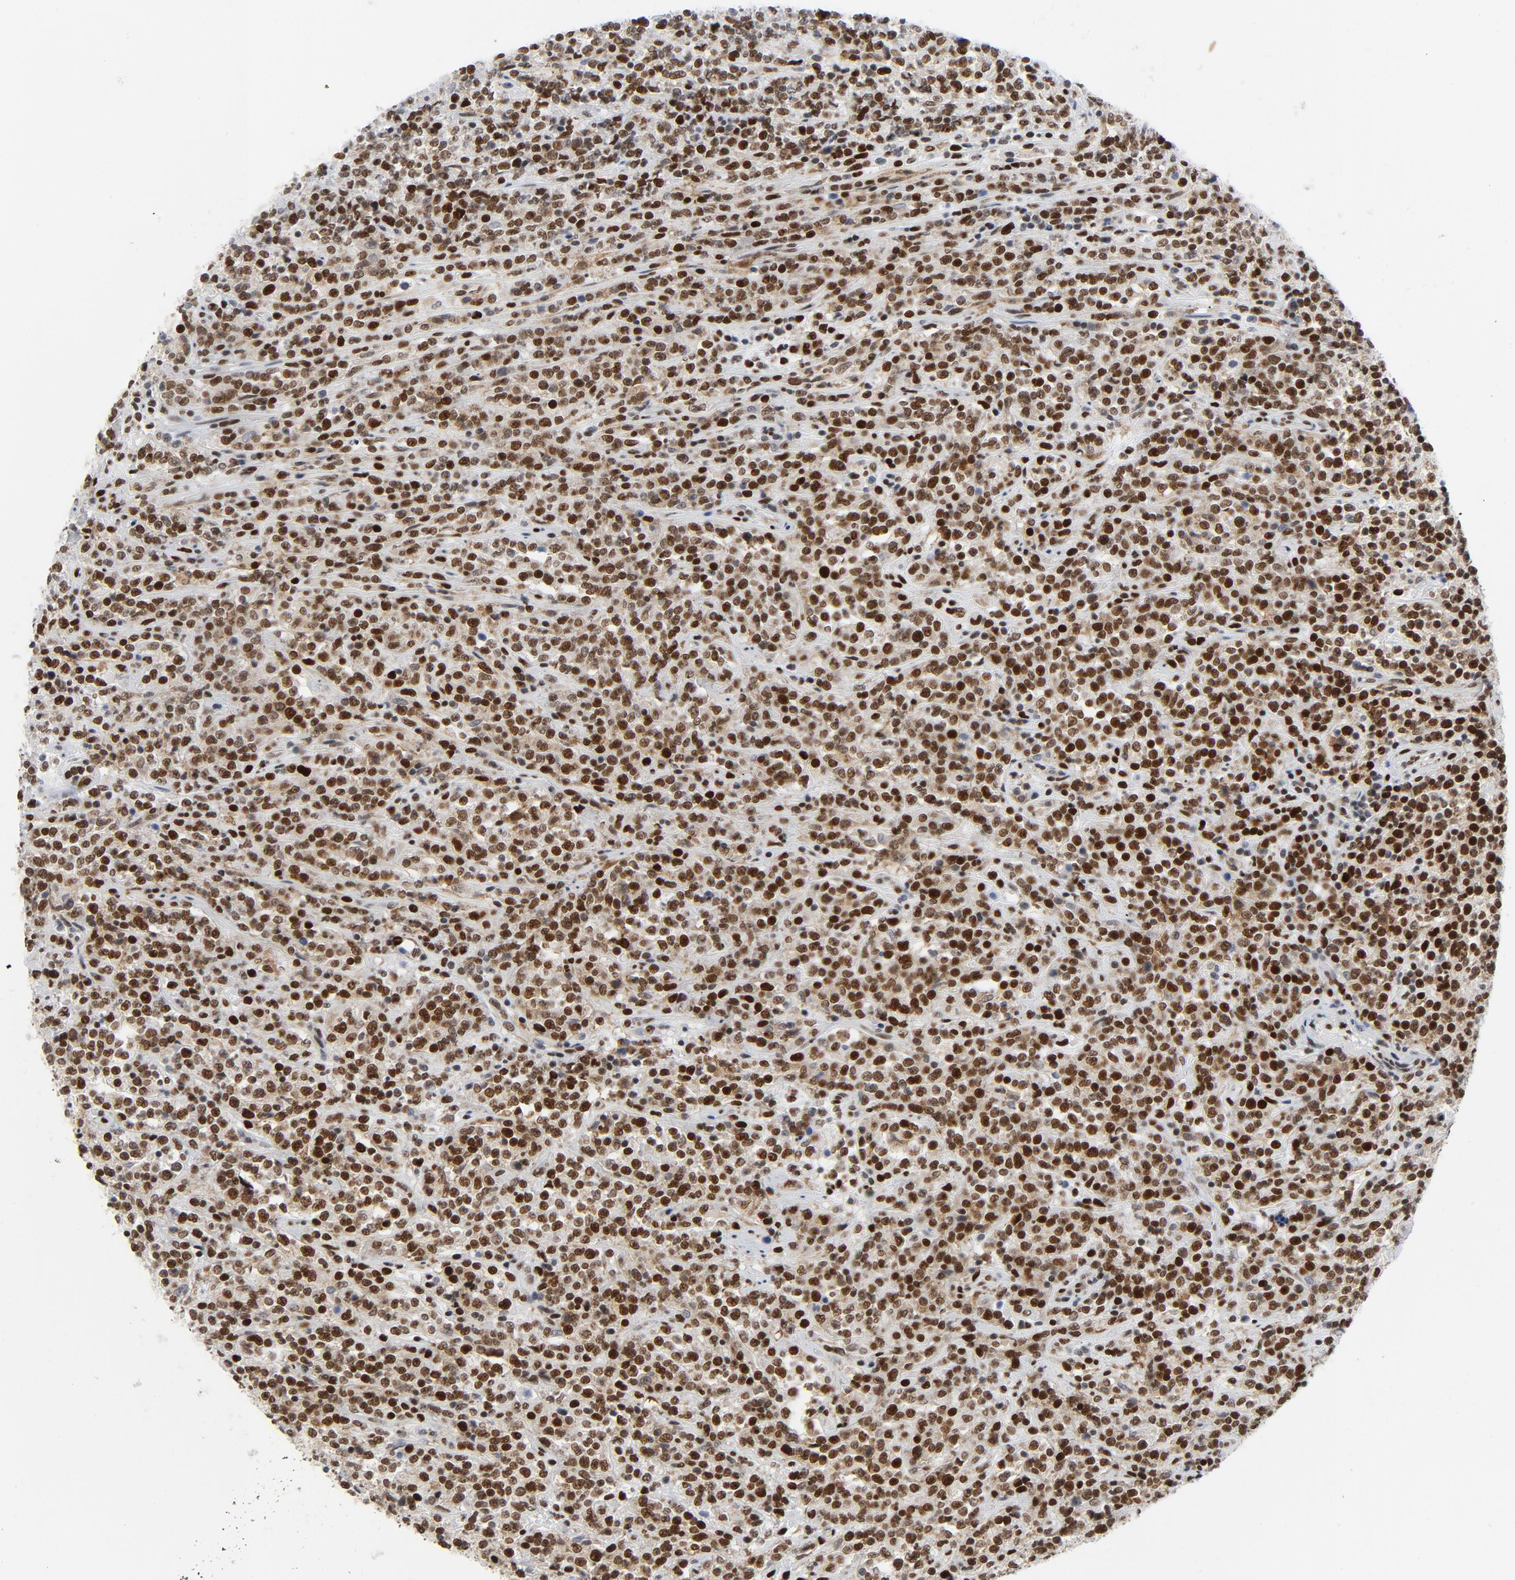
{"staining": {"intensity": "strong", "quantity": ">75%", "location": "nuclear"}, "tissue": "lymphoma", "cell_type": "Tumor cells", "image_type": "cancer", "snomed": [{"axis": "morphology", "description": "Malignant lymphoma, non-Hodgkin's type, High grade"}, {"axis": "topography", "description": "Soft tissue"}], "caption": "Protein expression analysis of high-grade malignant lymphoma, non-Hodgkin's type exhibits strong nuclear positivity in approximately >75% of tumor cells.", "gene": "POLD1", "patient": {"sex": "male", "age": 18}}